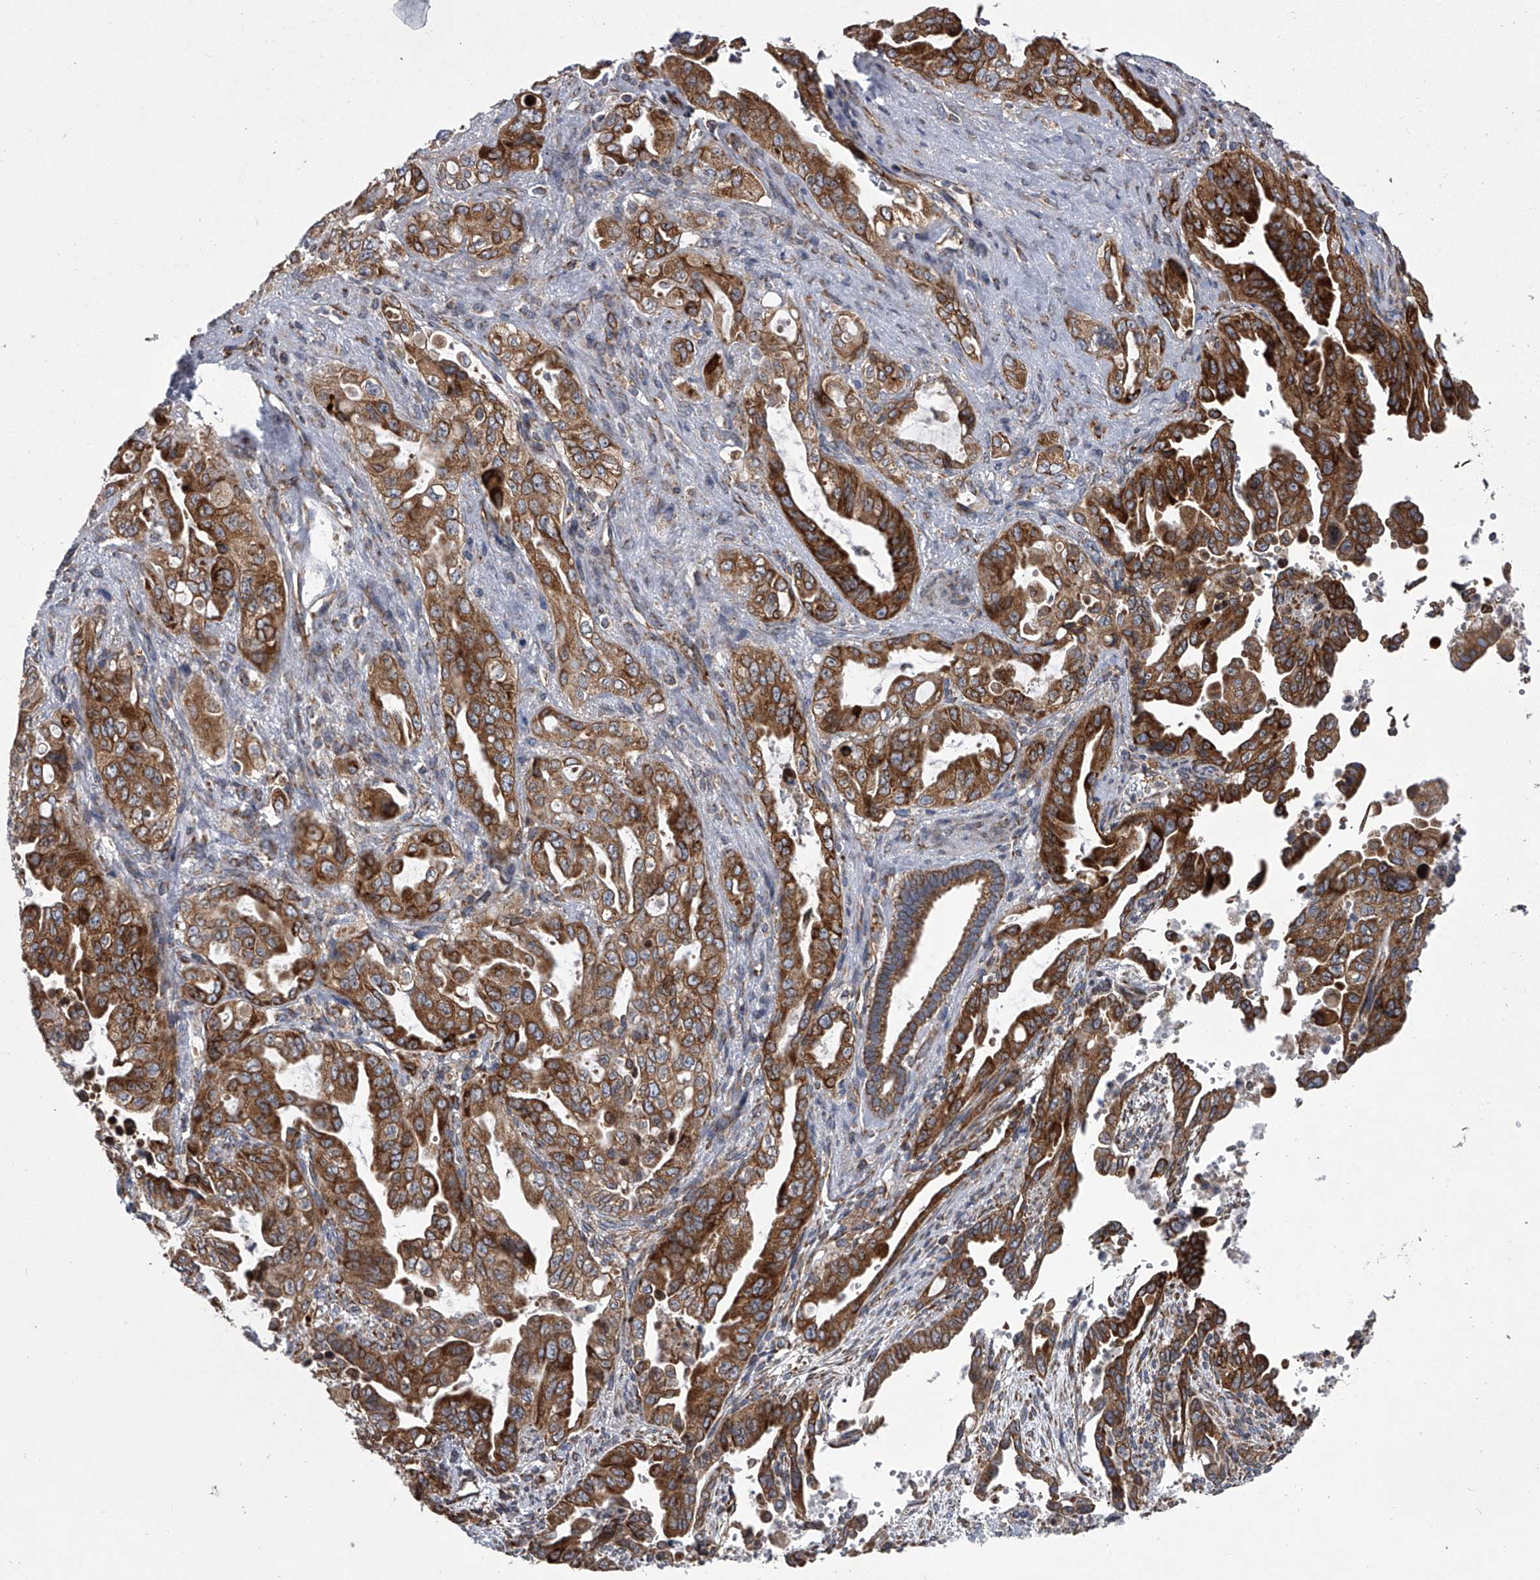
{"staining": {"intensity": "strong", "quantity": ">75%", "location": "cytoplasmic/membranous"}, "tissue": "pancreatic cancer", "cell_type": "Tumor cells", "image_type": "cancer", "snomed": [{"axis": "morphology", "description": "Adenocarcinoma, NOS"}, {"axis": "topography", "description": "Pancreas"}], "caption": "DAB (3,3'-diaminobenzidine) immunohistochemical staining of human pancreatic cancer (adenocarcinoma) displays strong cytoplasmic/membranous protein positivity in about >75% of tumor cells.", "gene": "ZC3H15", "patient": {"sex": "male", "age": 70}}